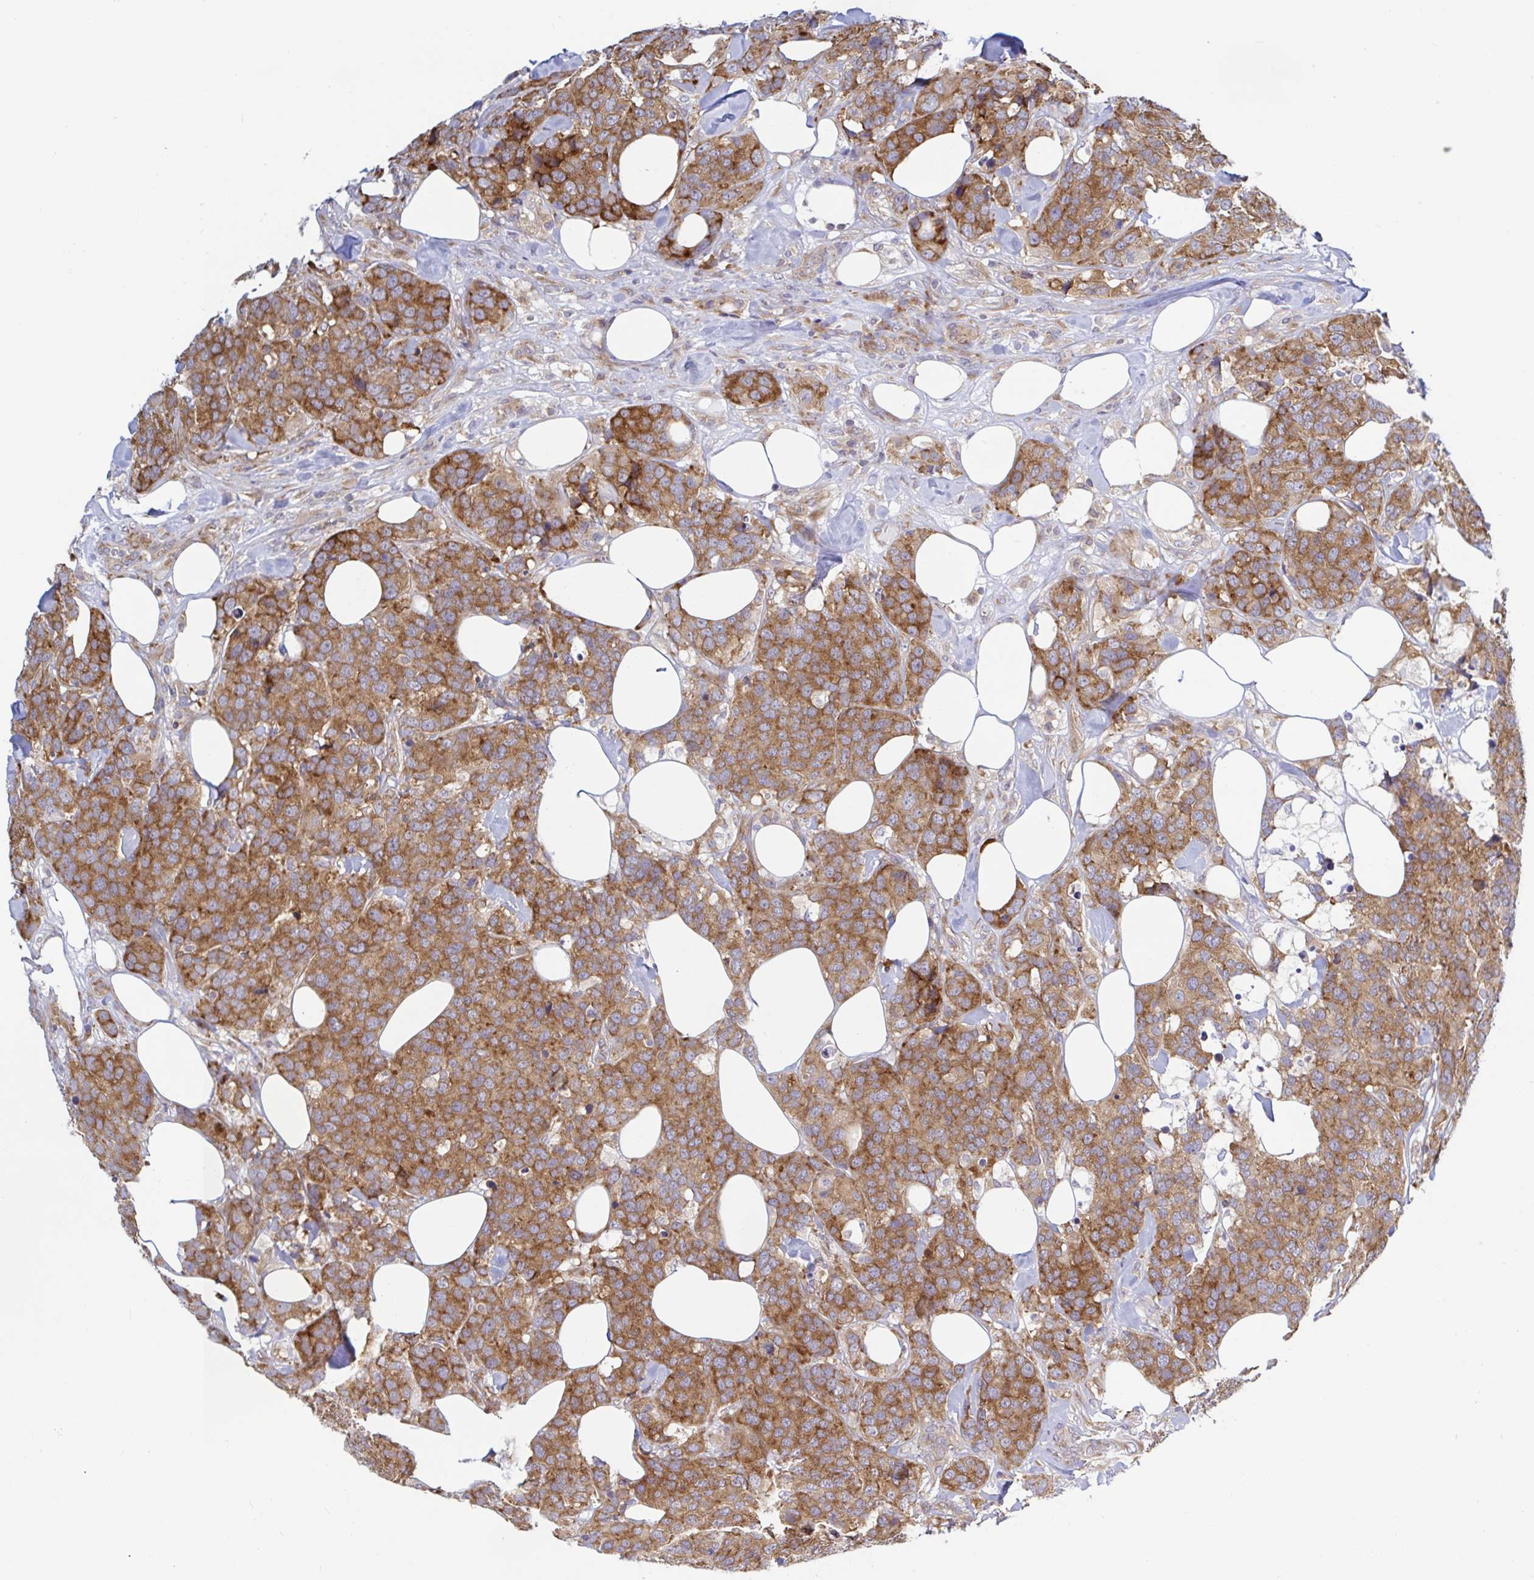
{"staining": {"intensity": "strong", "quantity": ">75%", "location": "cytoplasmic/membranous"}, "tissue": "breast cancer", "cell_type": "Tumor cells", "image_type": "cancer", "snomed": [{"axis": "morphology", "description": "Lobular carcinoma"}, {"axis": "topography", "description": "Breast"}], "caption": "A brown stain shows strong cytoplasmic/membranous staining of a protein in human breast cancer tumor cells.", "gene": "LARP1", "patient": {"sex": "female", "age": 59}}